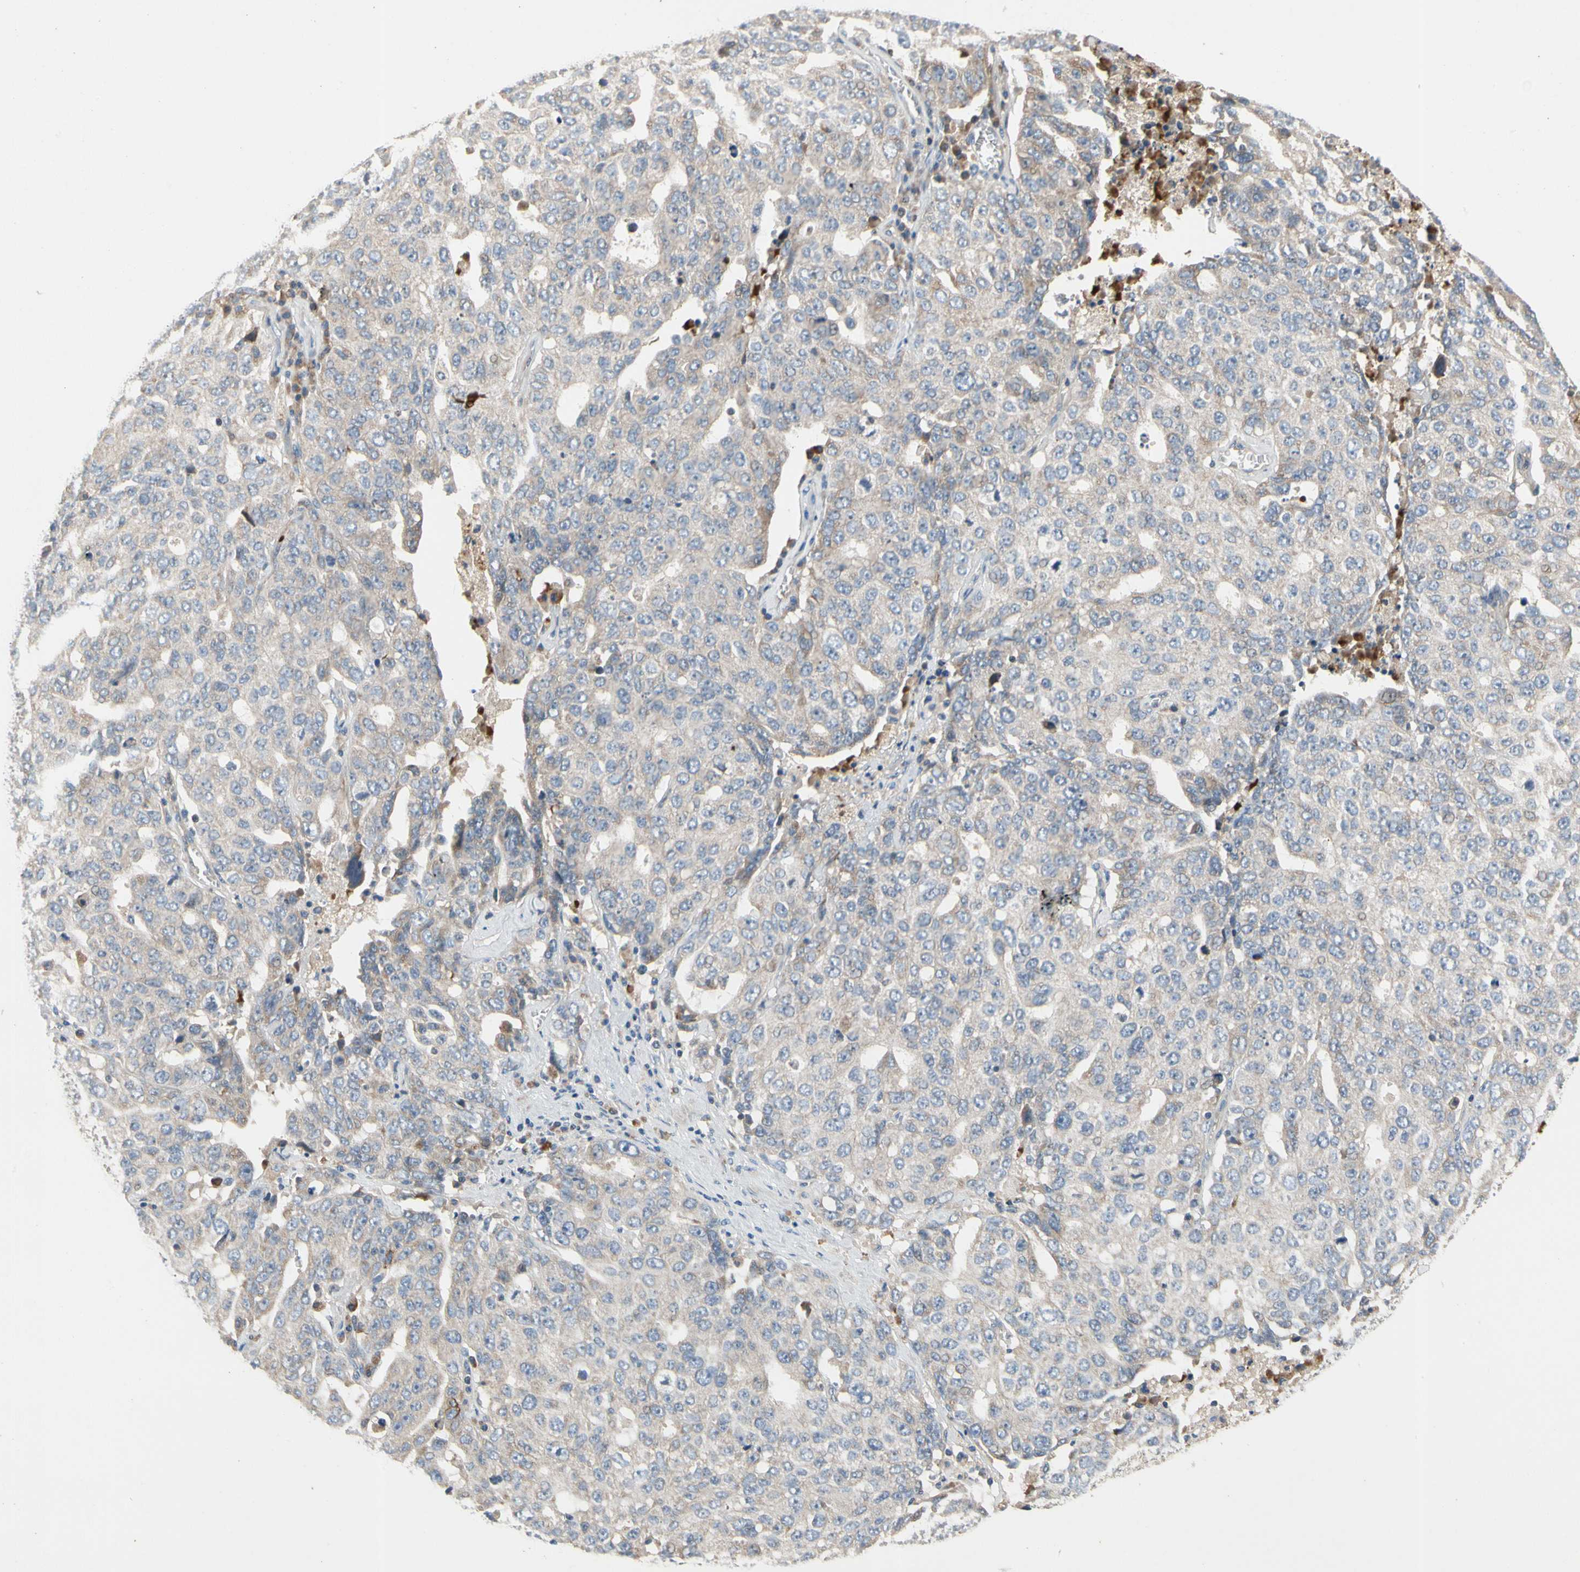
{"staining": {"intensity": "weak", "quantity": ">75%", "location": "cytoplasmic/membranous"}, "tissue": "ovarian cancer", "cell_type": "Tumor cells", "image_type": "cancer", "snomed": [{"axis": "morphology", "description": "Carcinoma, endometroid"}, {"axis": "topography", "description": "Ovary"}], "caption": "Tumor cells exhibit weak cytoplasmic/membranous expression in about >75% of cells in endometroid carcinoma (ovarian).", "gene": "KLHDC8B", "patient": {"sex": "female", "age": 62}}